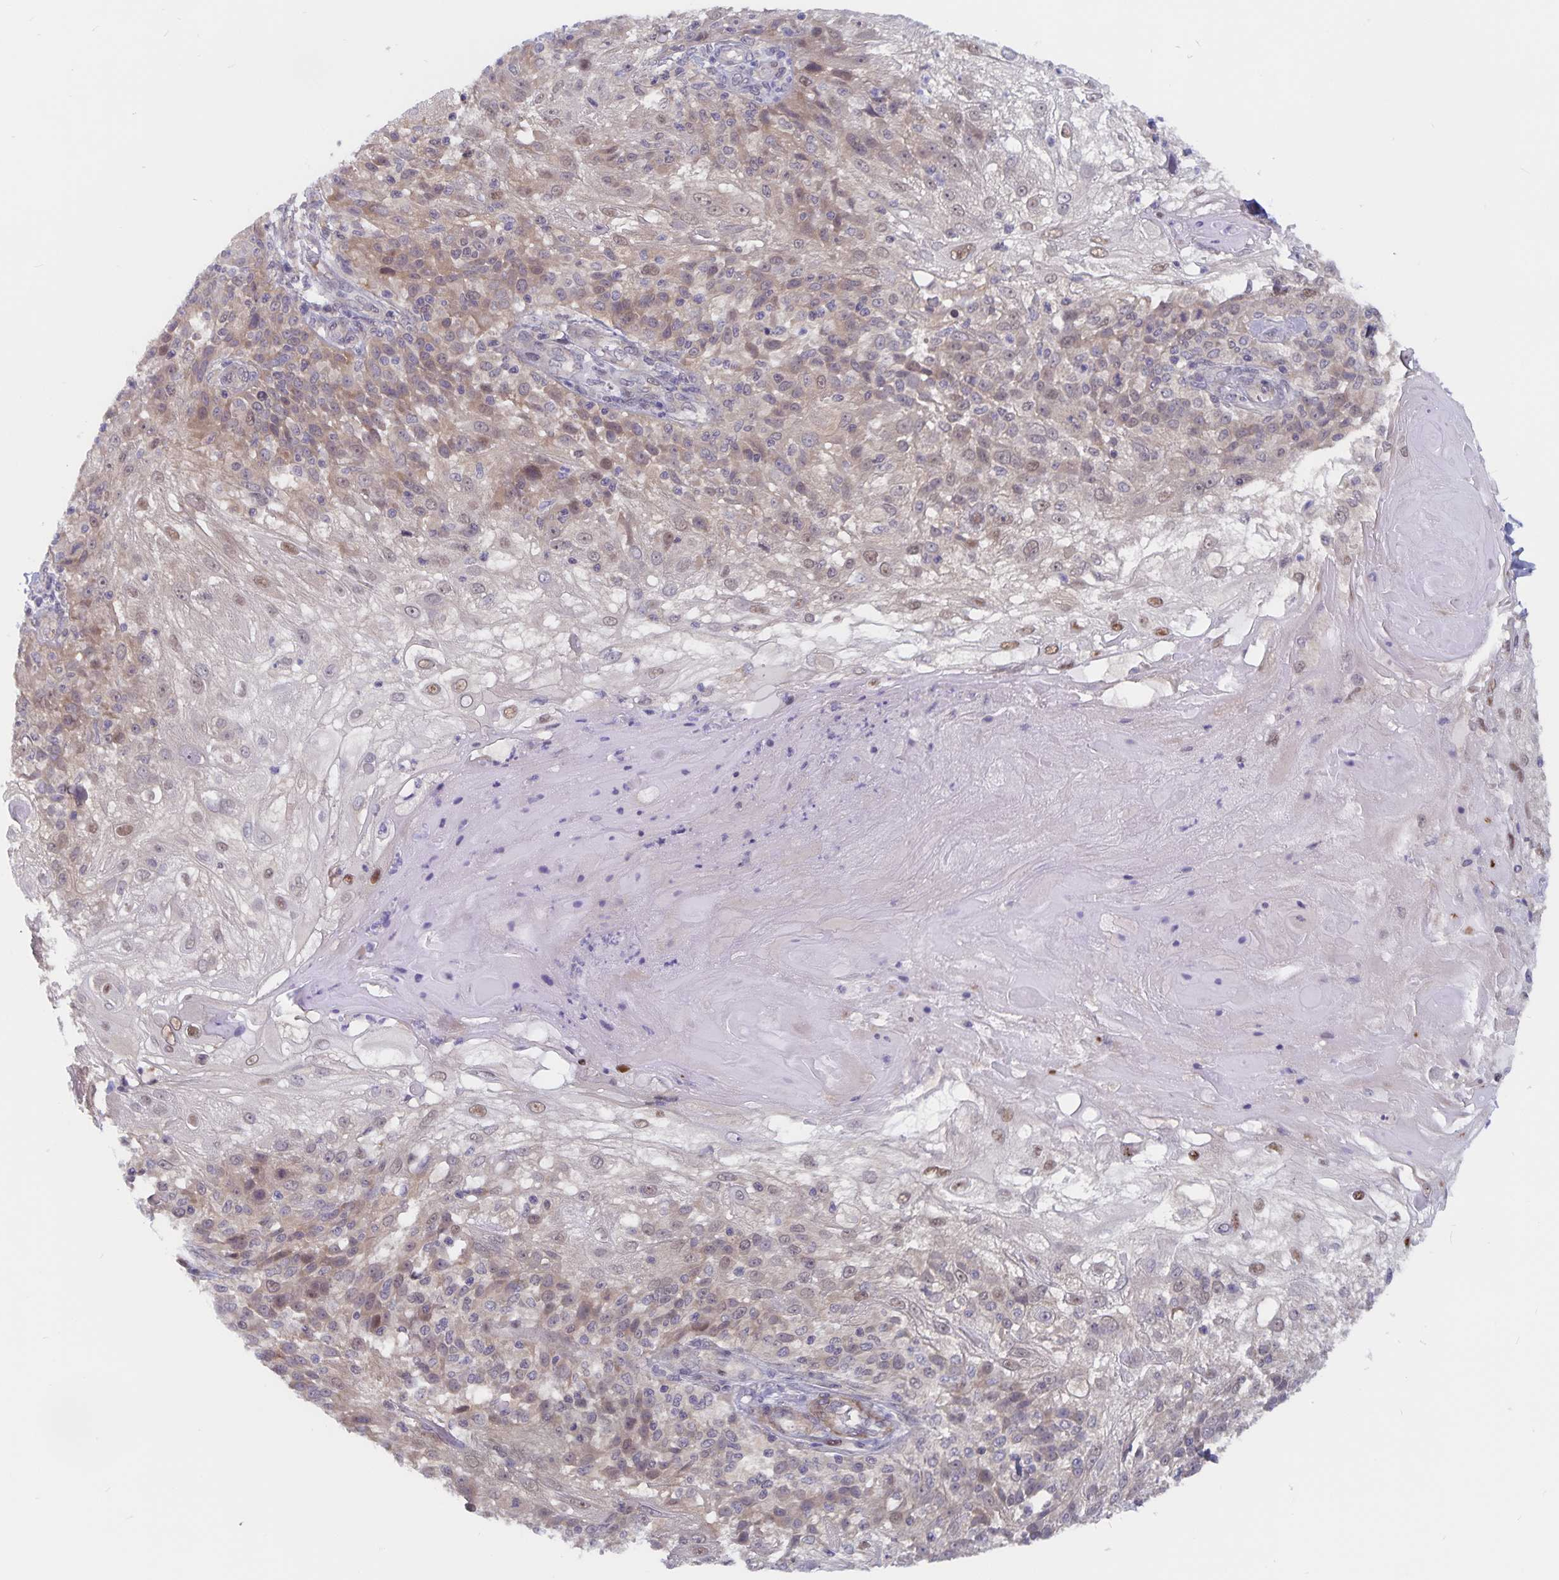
{"staining": {"intensity": "weak", "quantity": "25%-75%", "location": "cytoplasmic/membranous,nuclear"}, "tissue": "skin cancer", "cell_type": "Tumor cells", "image_type": "cancer", "snomed": [{"axis": "morphology", "description": "Normal tissue, NOS"}, {"axis": "morphology", "description": "Squamous cell carcinoma, NOS"}, {"axis": "topography", "description": "Skin"}], "caption": "Skin cancer was stained to show a protein in brown. There is low levels of weak cytoplasmic/membranous and nuclear expression in about 25%-75% of tumor cells.", "gene": "BAG6", "patient": {"sex": "female", "age": 83}}